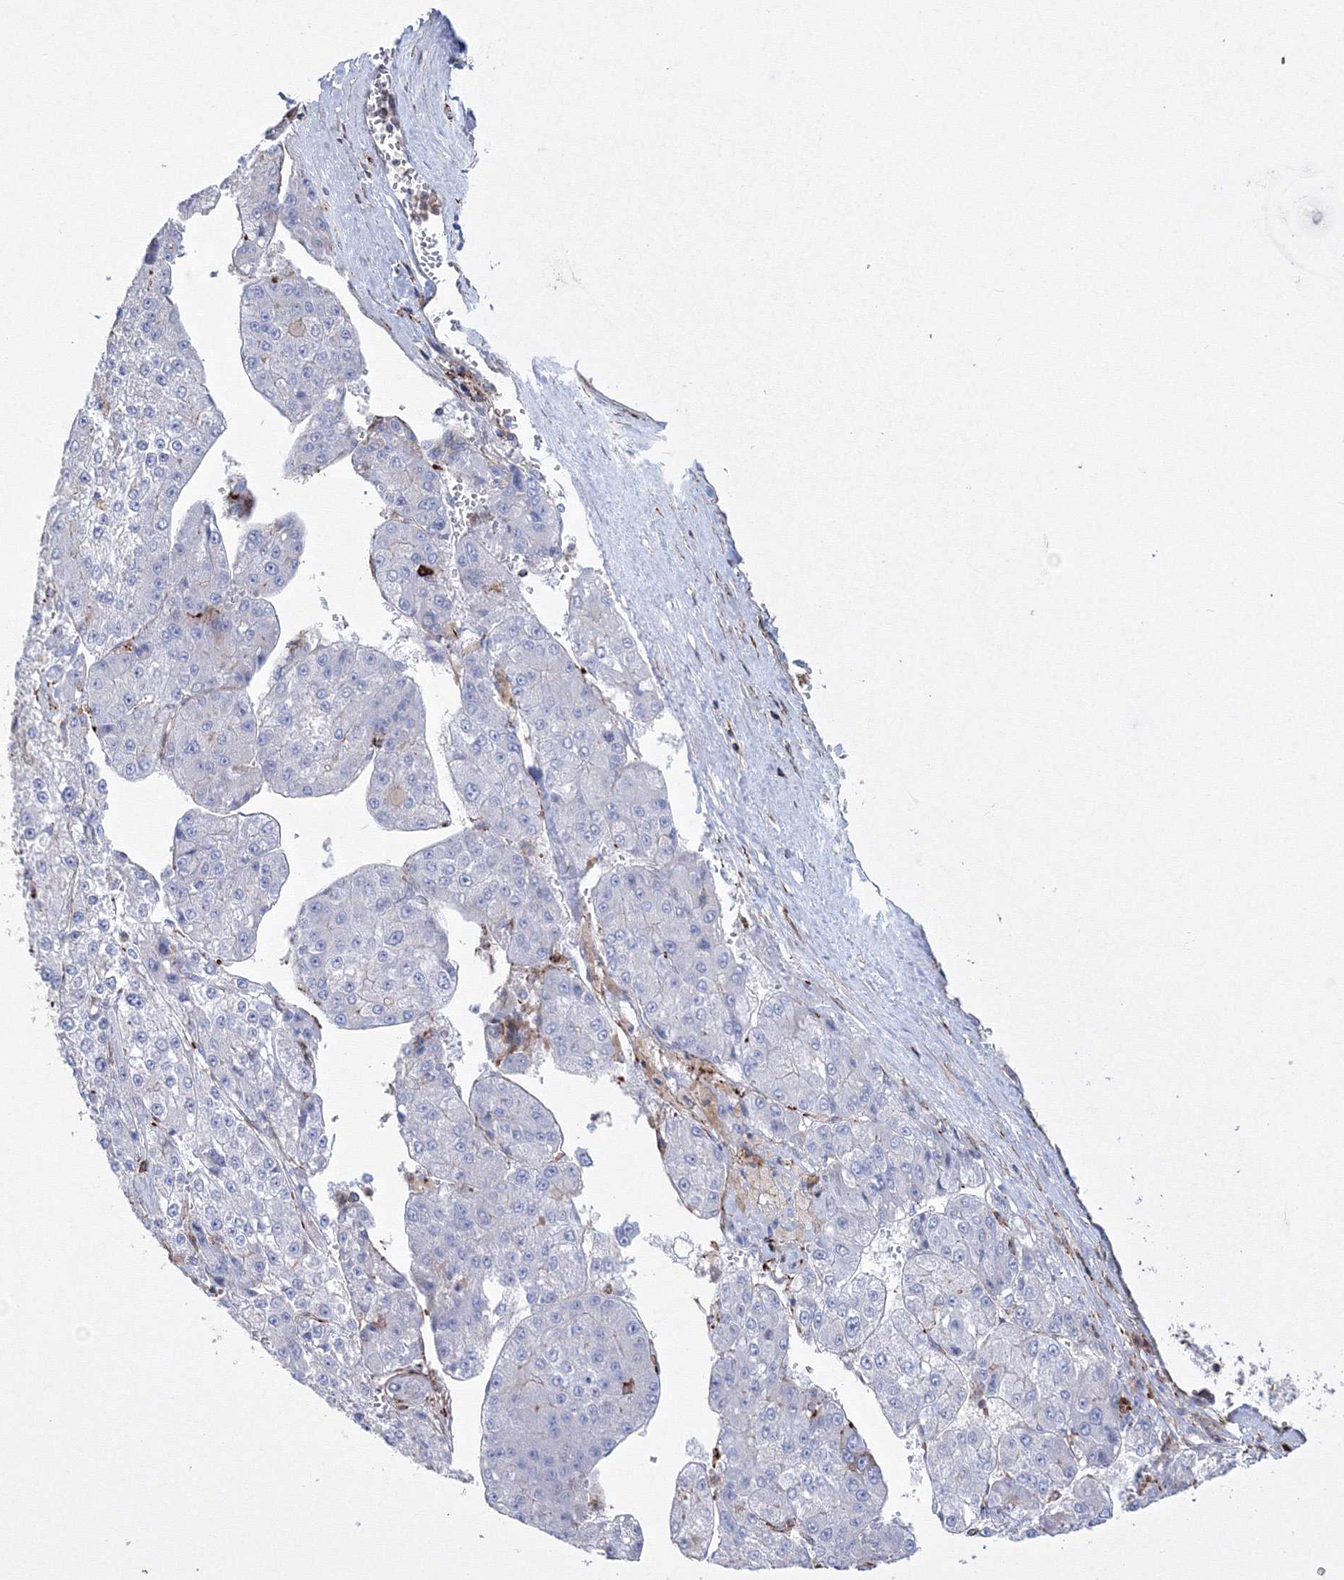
{"staining": {"intensity": "negative", "quantity": "none", "location": "none"}, "tissue": "liver cancer", "cell_type": "Tumor cells", "image_type": "cancer", "snomed": [{"axis": "morphology", "description": "Carcinoma, Hepatocellular, NOS"}, {"axis": "topography", "description": "Liver"}], "caption": "Photomicrograph shows no protein staining in tumor cells of hepatocellular carcinoma (liver) tissue.", "gene": "GPR82", "patient": {"sex": "female", "age": 73}}